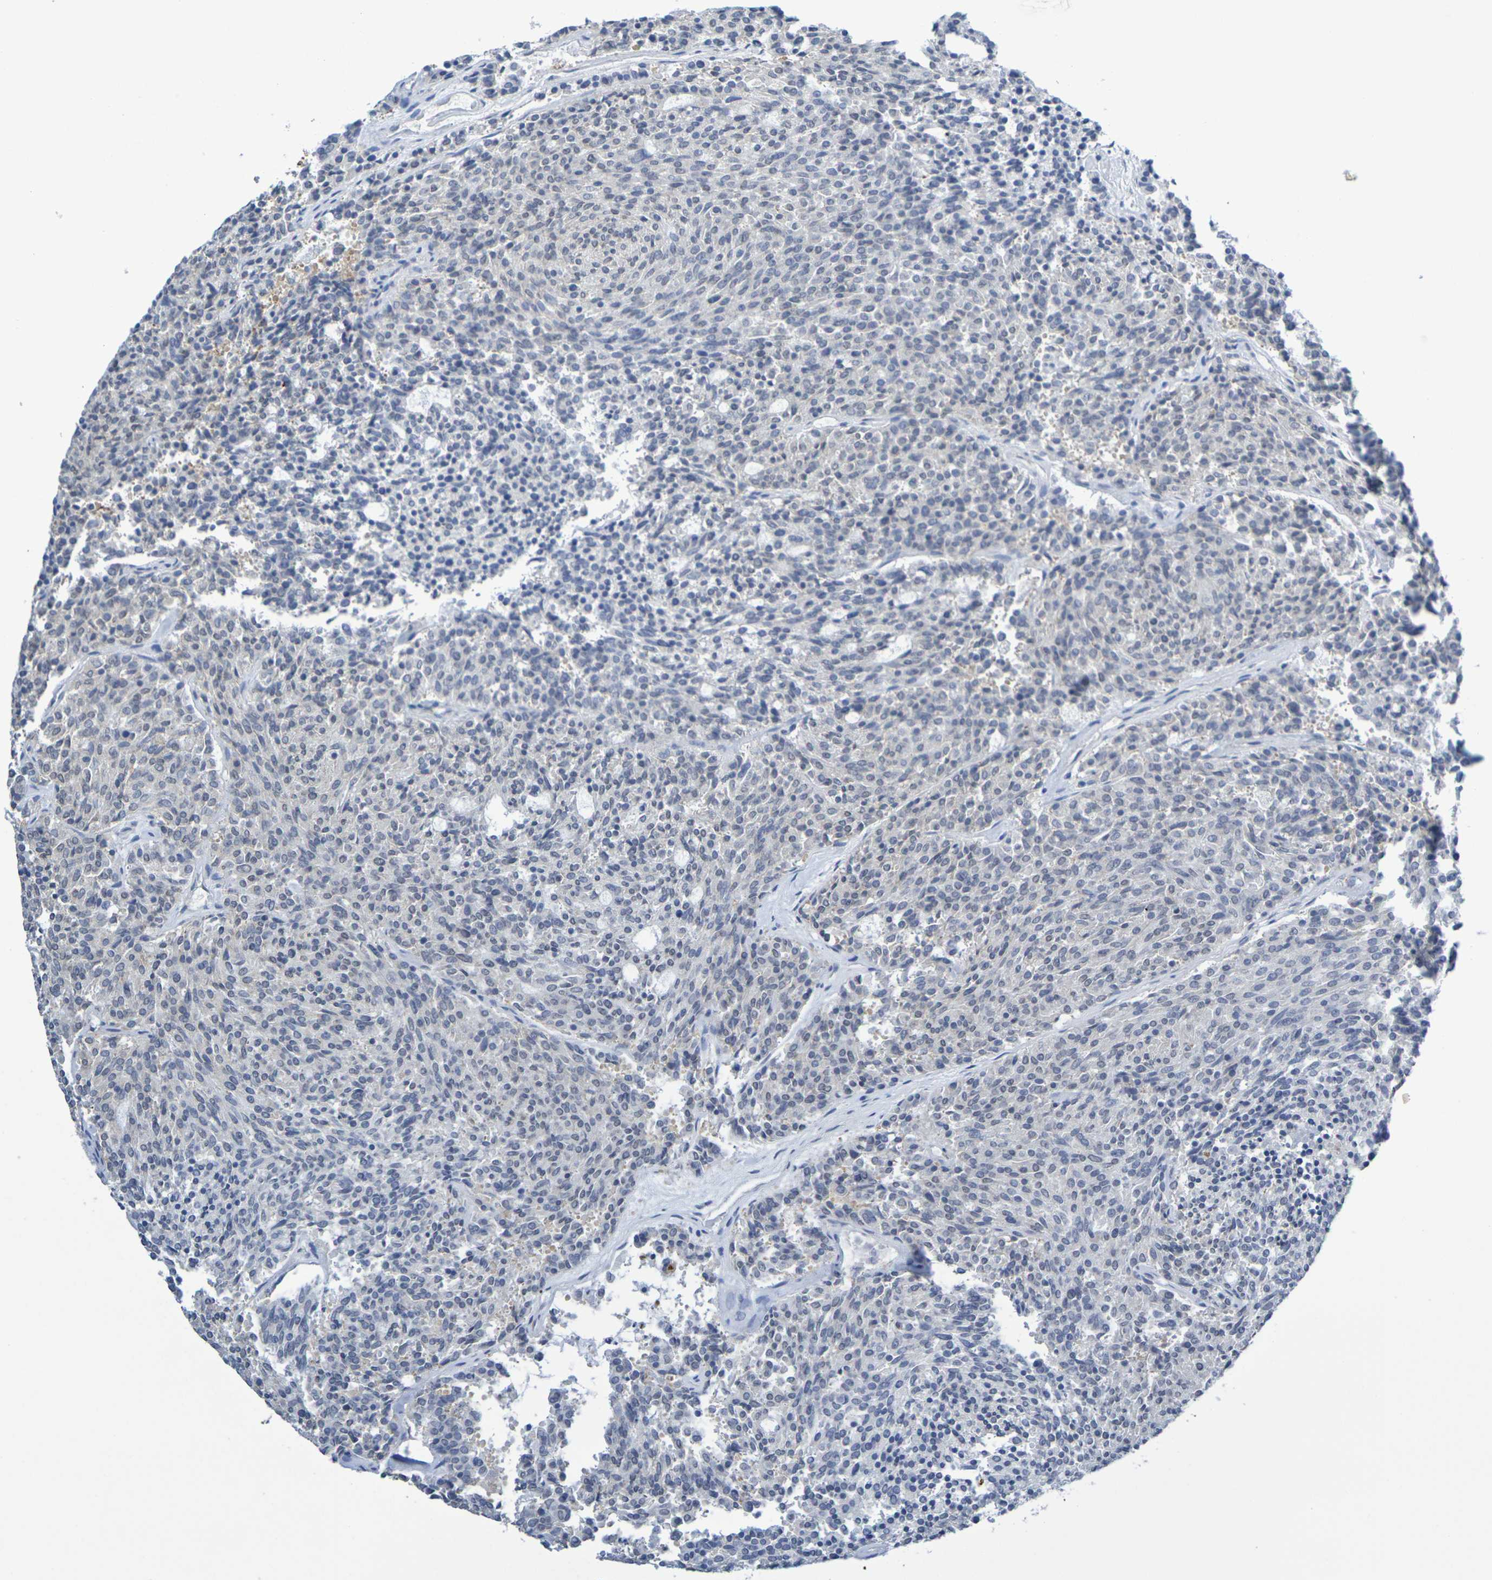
{"staining": {"intensity": "negative", "quantity": "none", "location": "none"}, "tissue": "carcinoid", "cell_type": "Tumor cells", "image_type": "cancer", "snomed": [{"axis": "morphology", "description": "Carcinoid, malignant, NOS"}, {"axis": "topography", "description": "Pancreas"}], "caption": "High magnification brightfield microscopy of carcinoid stained with DAB (3,3'-diaminobenzidine) (brown) and counterstained with hematoxylin (blue): tumor cells show no significant expression.", "gene": "CHRNB1", "patient": {"sex": "female", "age": 54}}